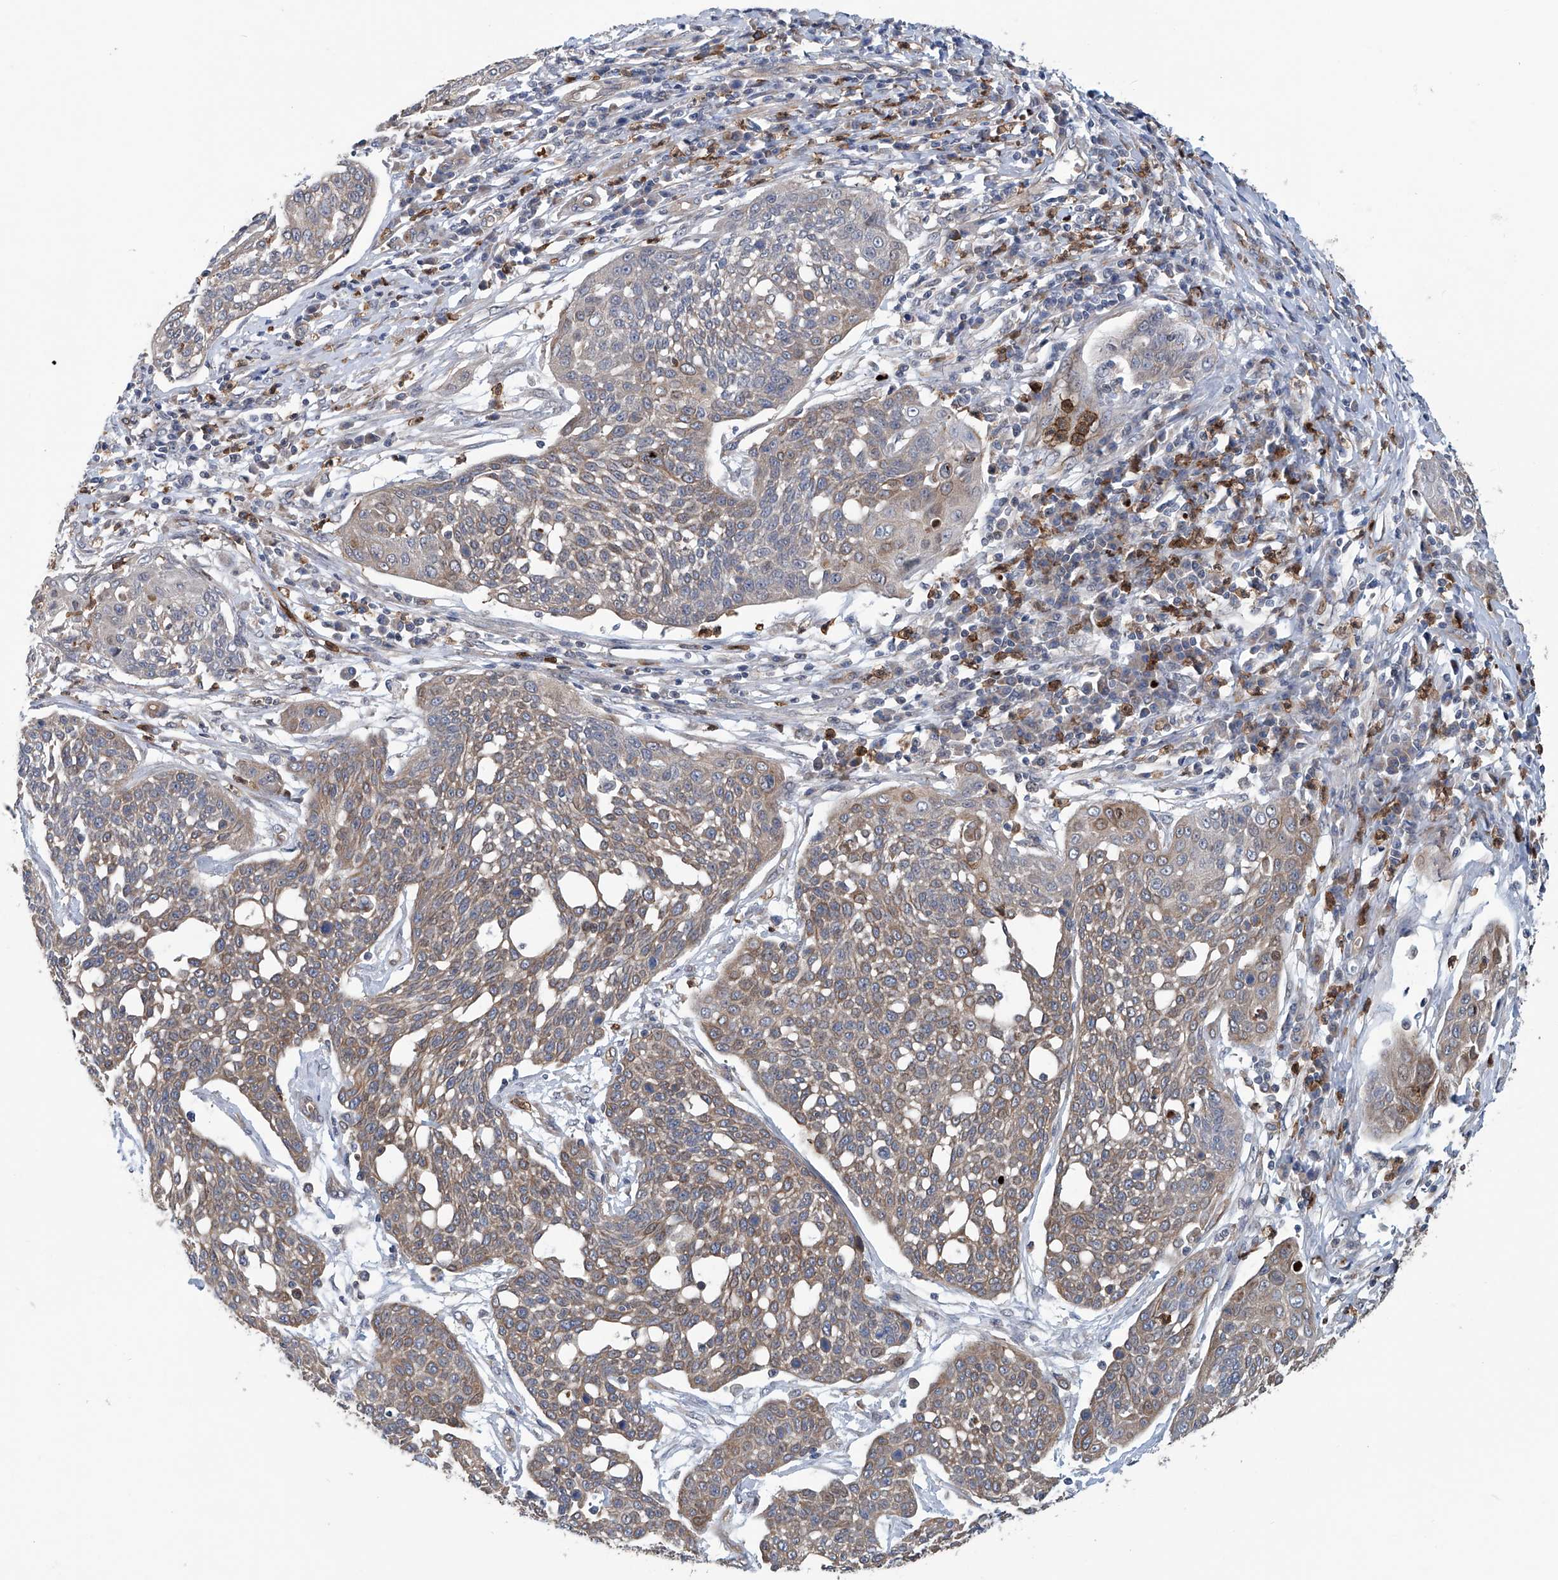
{"staining": {"intensity": "moderate", "quantity": ">75%", "location": "cytoplasmic/membranous"}, "tissue": "cervical cancer", "cell_type": "Tumor cells", "image_type": "cancer", "snomed": [{"axis": "morphology", "description": "Squamous cell carcinoma, NOS"}, {"axis": "topography", "description": "Cervix"}], "caption": "Squamous cell carcinoma (cervical) stained with DAB IHC displays medium levels of moderate cytoplasmic/membranous staining in approximately >75% of tumor cells.", "gene": "EIF2D", "patient": {"sex": "female", "age": 34}}